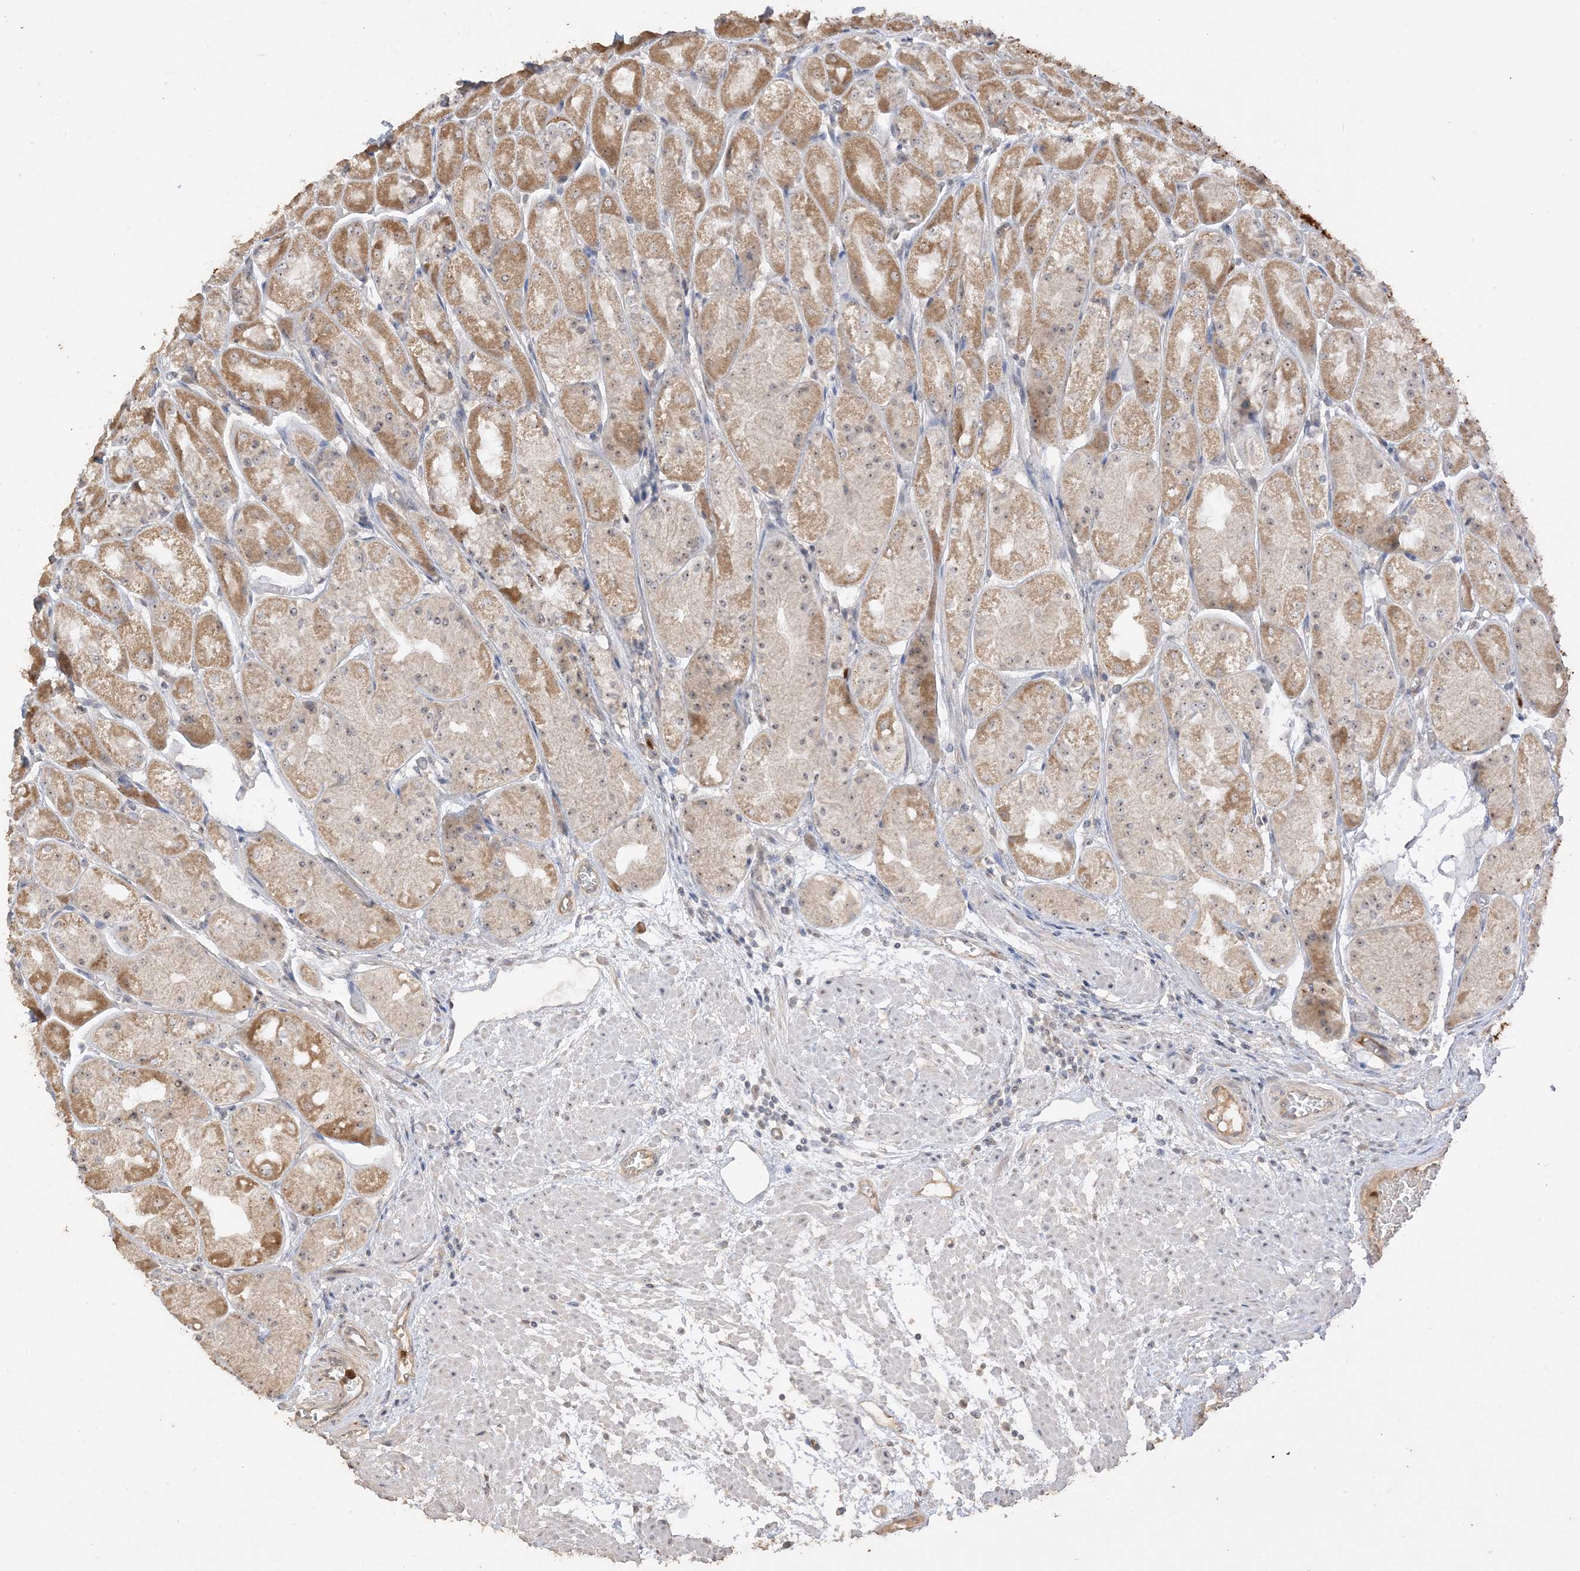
{"staining": {"intensity": "moderate", "quantity": ">75%", "location": "cytoplasmic/membranous,nuclear"}, "tissue": "stomach", "cell_type": "Glandular cells", "image_type": "normal", "snomed": [{"axis": "morphology", "description": "Normal tissue, NOS"}, {"axis": "topography", "description": "Stomach, upper"}], "caption": "Protein expression analysis of unremarkable human stomach reveals moderate cytoplasmic/membranous,nuclear staining in about >75% of glandular cells.", "gene": "DDX18", "patient": {"sex": "male", "age": 72}}